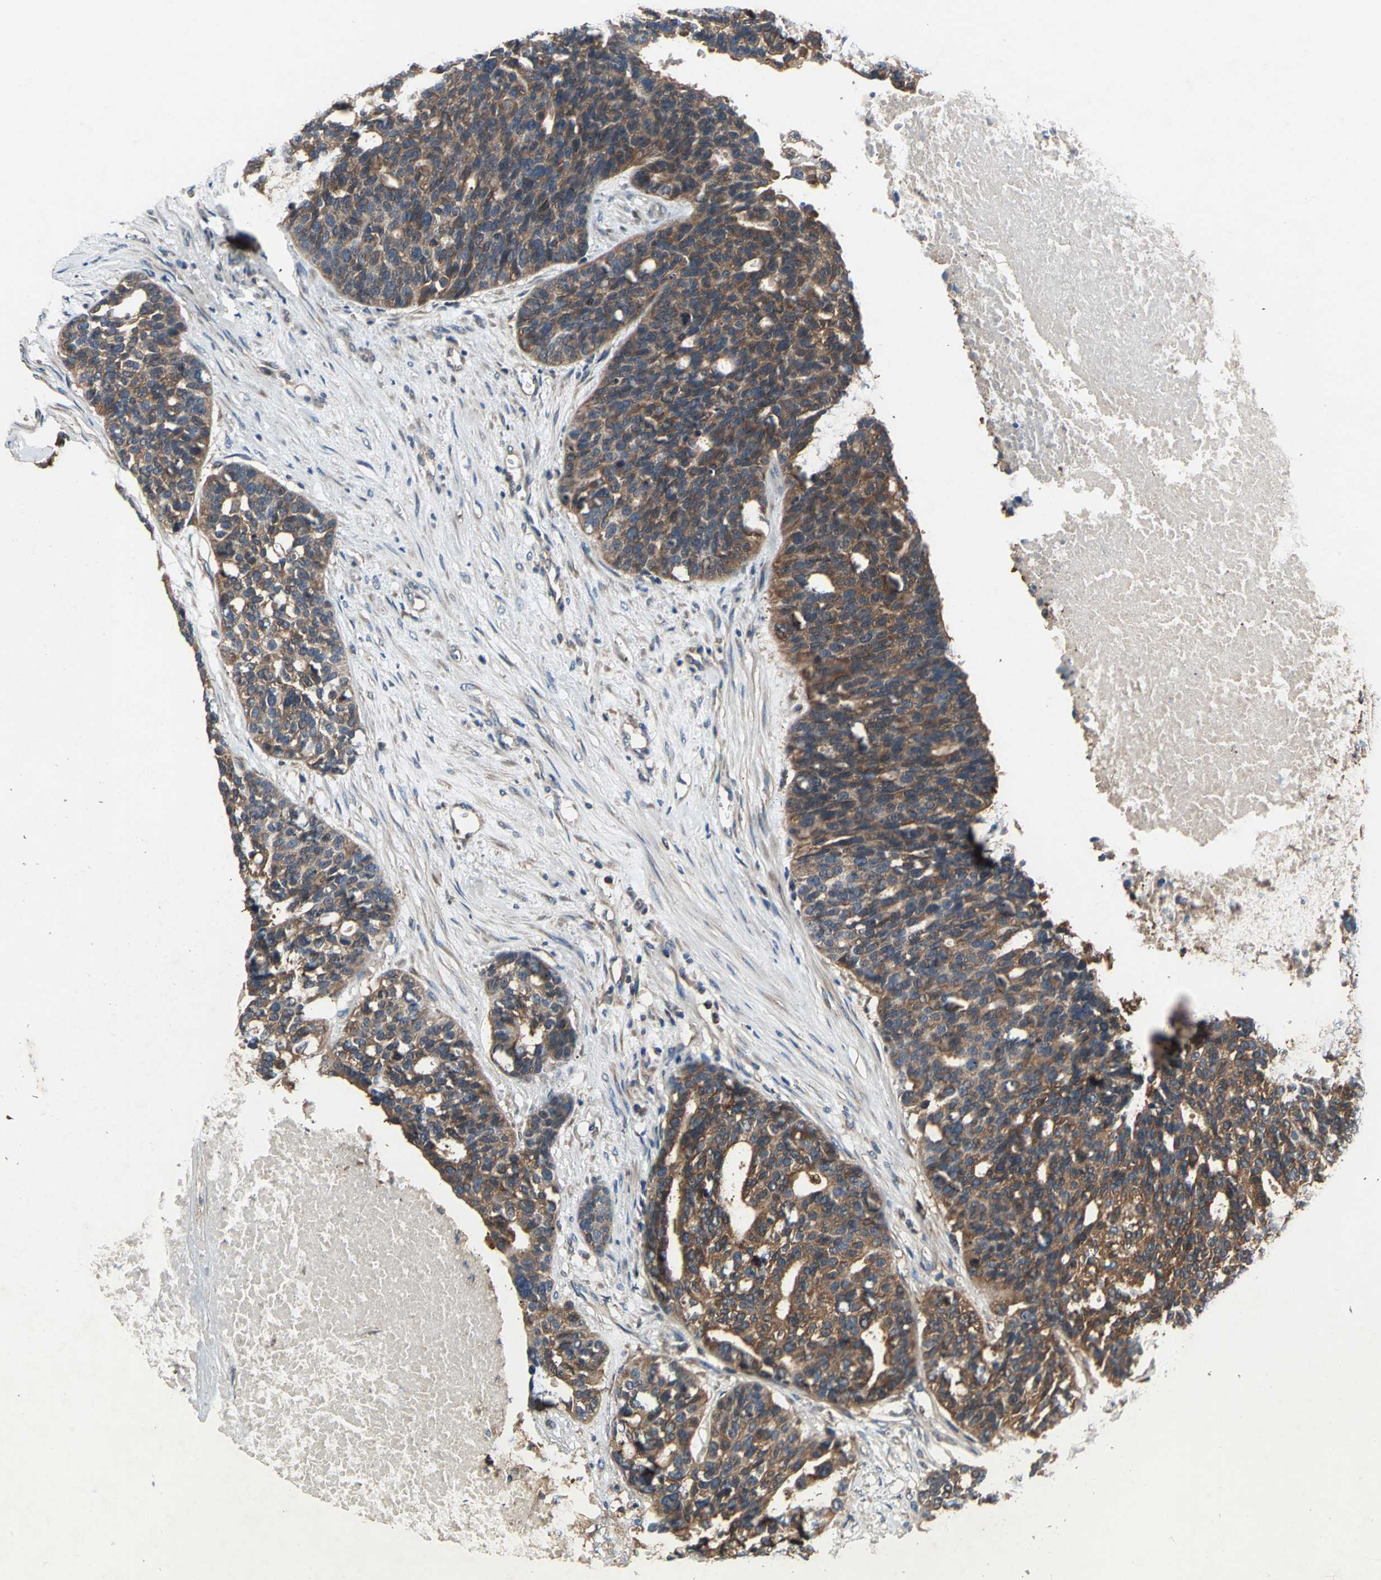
{"staining": {"intensity": "strong", "quantity": ">75%", "location": "cytoplasmic/membranous"}, "tissue": "ovarian cancer", "cell_type": "Tumor cells", "image_type": "cancer", "snomed": [{"axis": "morphology", "description": "Cystadenocarcinoma, serous, NOS"}, {"axis": "topography", "description": "Ovary"}], "caption": "IHC image of neoplastic tissue: human ovarian serous cystadenocarcinoma stained using immunohistochemistry (IHC) reveals high levels of strong protein expression localized specifically in the cytoplasmic/membranous of tumor cells, appearing as a cytoplasmic/membranous brown color.", "gene": "CAPN1", "patient": {"sex": "female", "age": 59}}